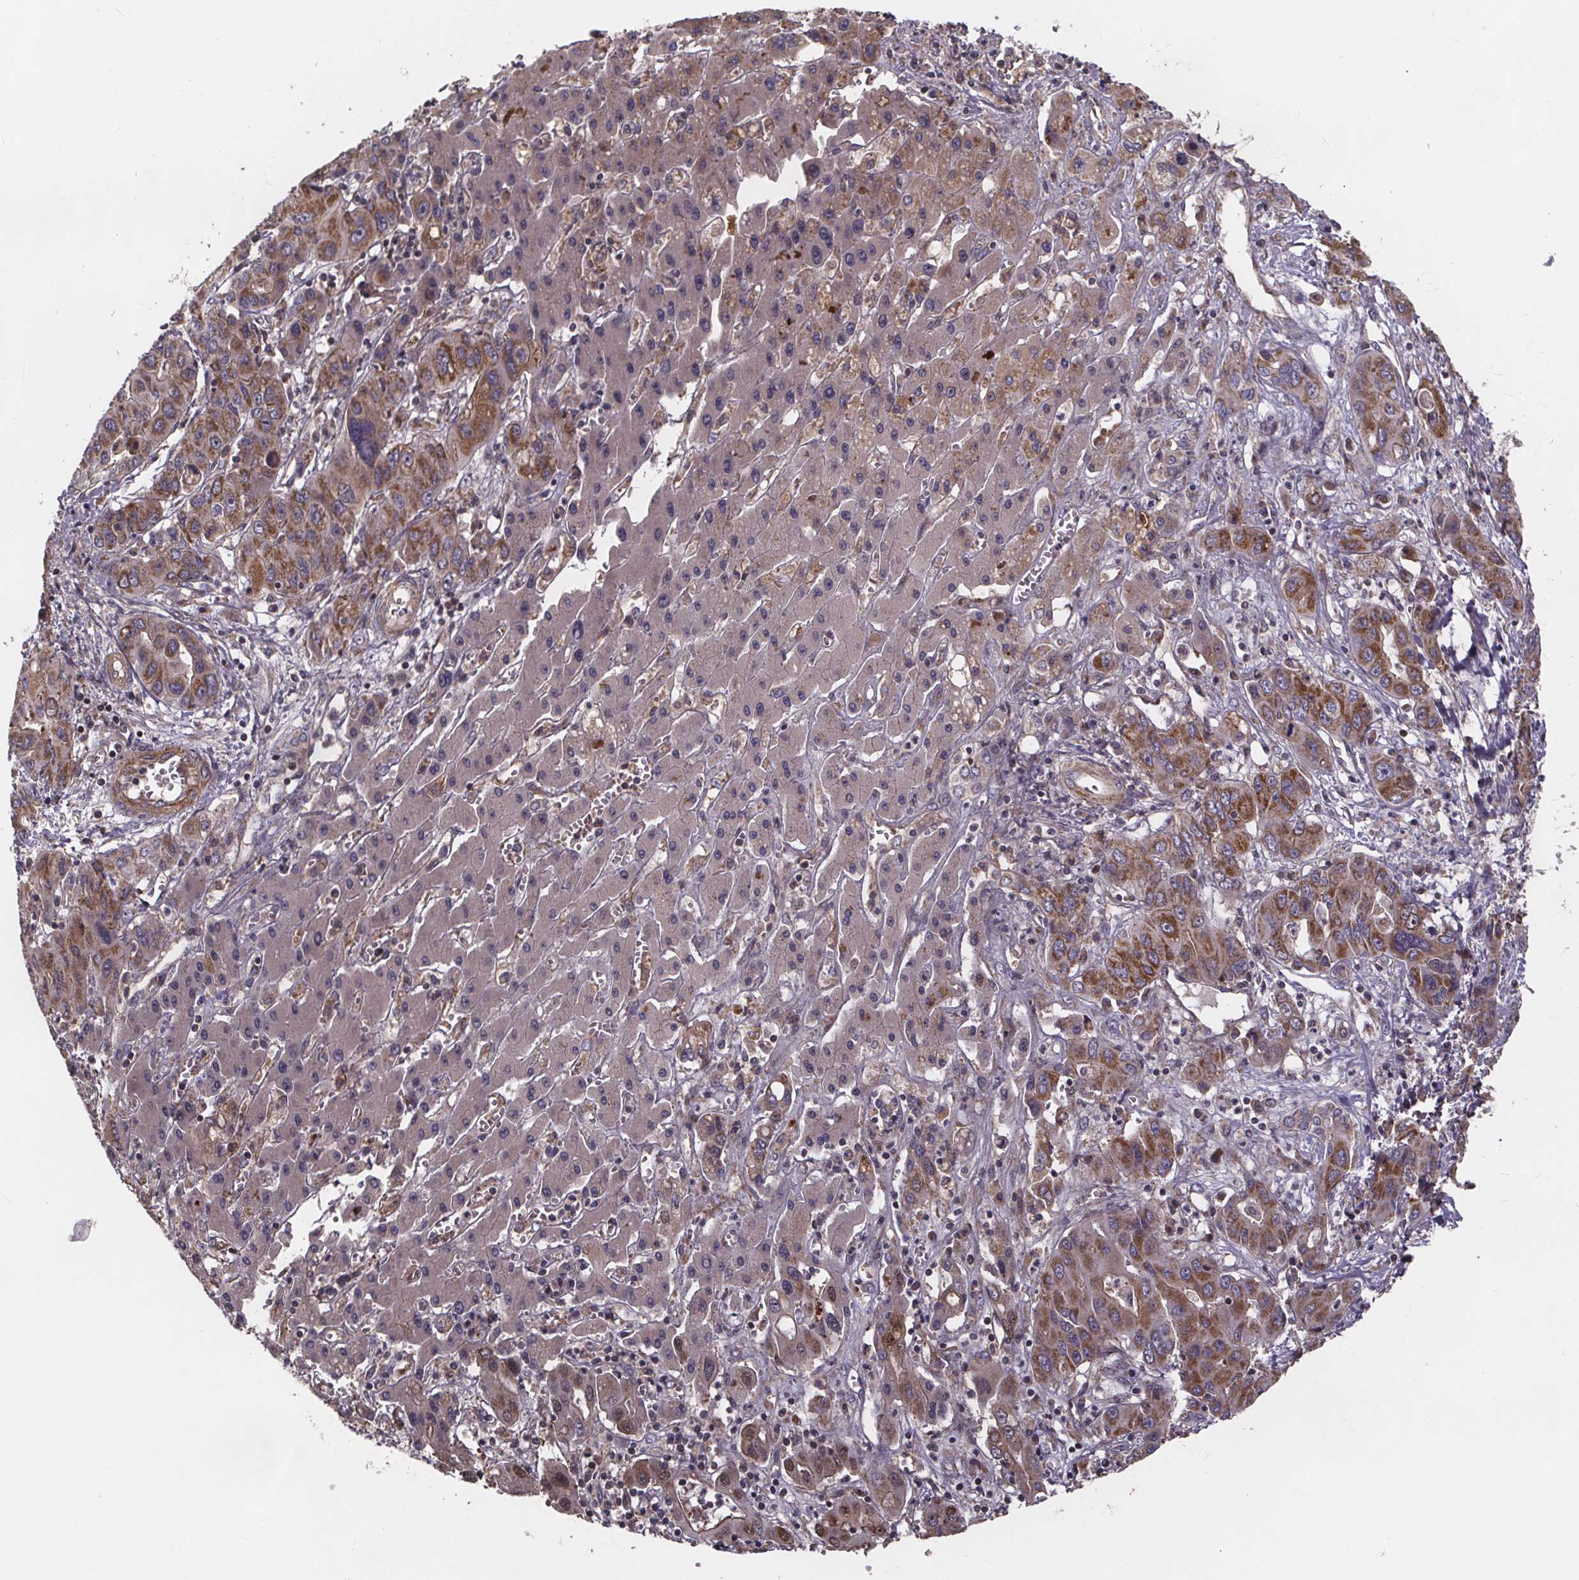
{"staining": {"intensity": "moderate", "quantity": ">75%", "location": "cytoplasmic/membranous"}, "tissue": "liver cancer", "cell_type": "Tumor cells", "image_type": "cancer", "snomed": [{"axis": "morphology", "description": "Cholangiocarcinoma"}, {"axis": "topography", "description": "Liver"}], "caption": "Tumor cells show medium levels of moderate cytoplasmic/membranous positivity in about >75% of cells in human cholangiocarcinoma (liver).", "gene": "YME1L1", "patient": {"sex": "male", "age": 67}}